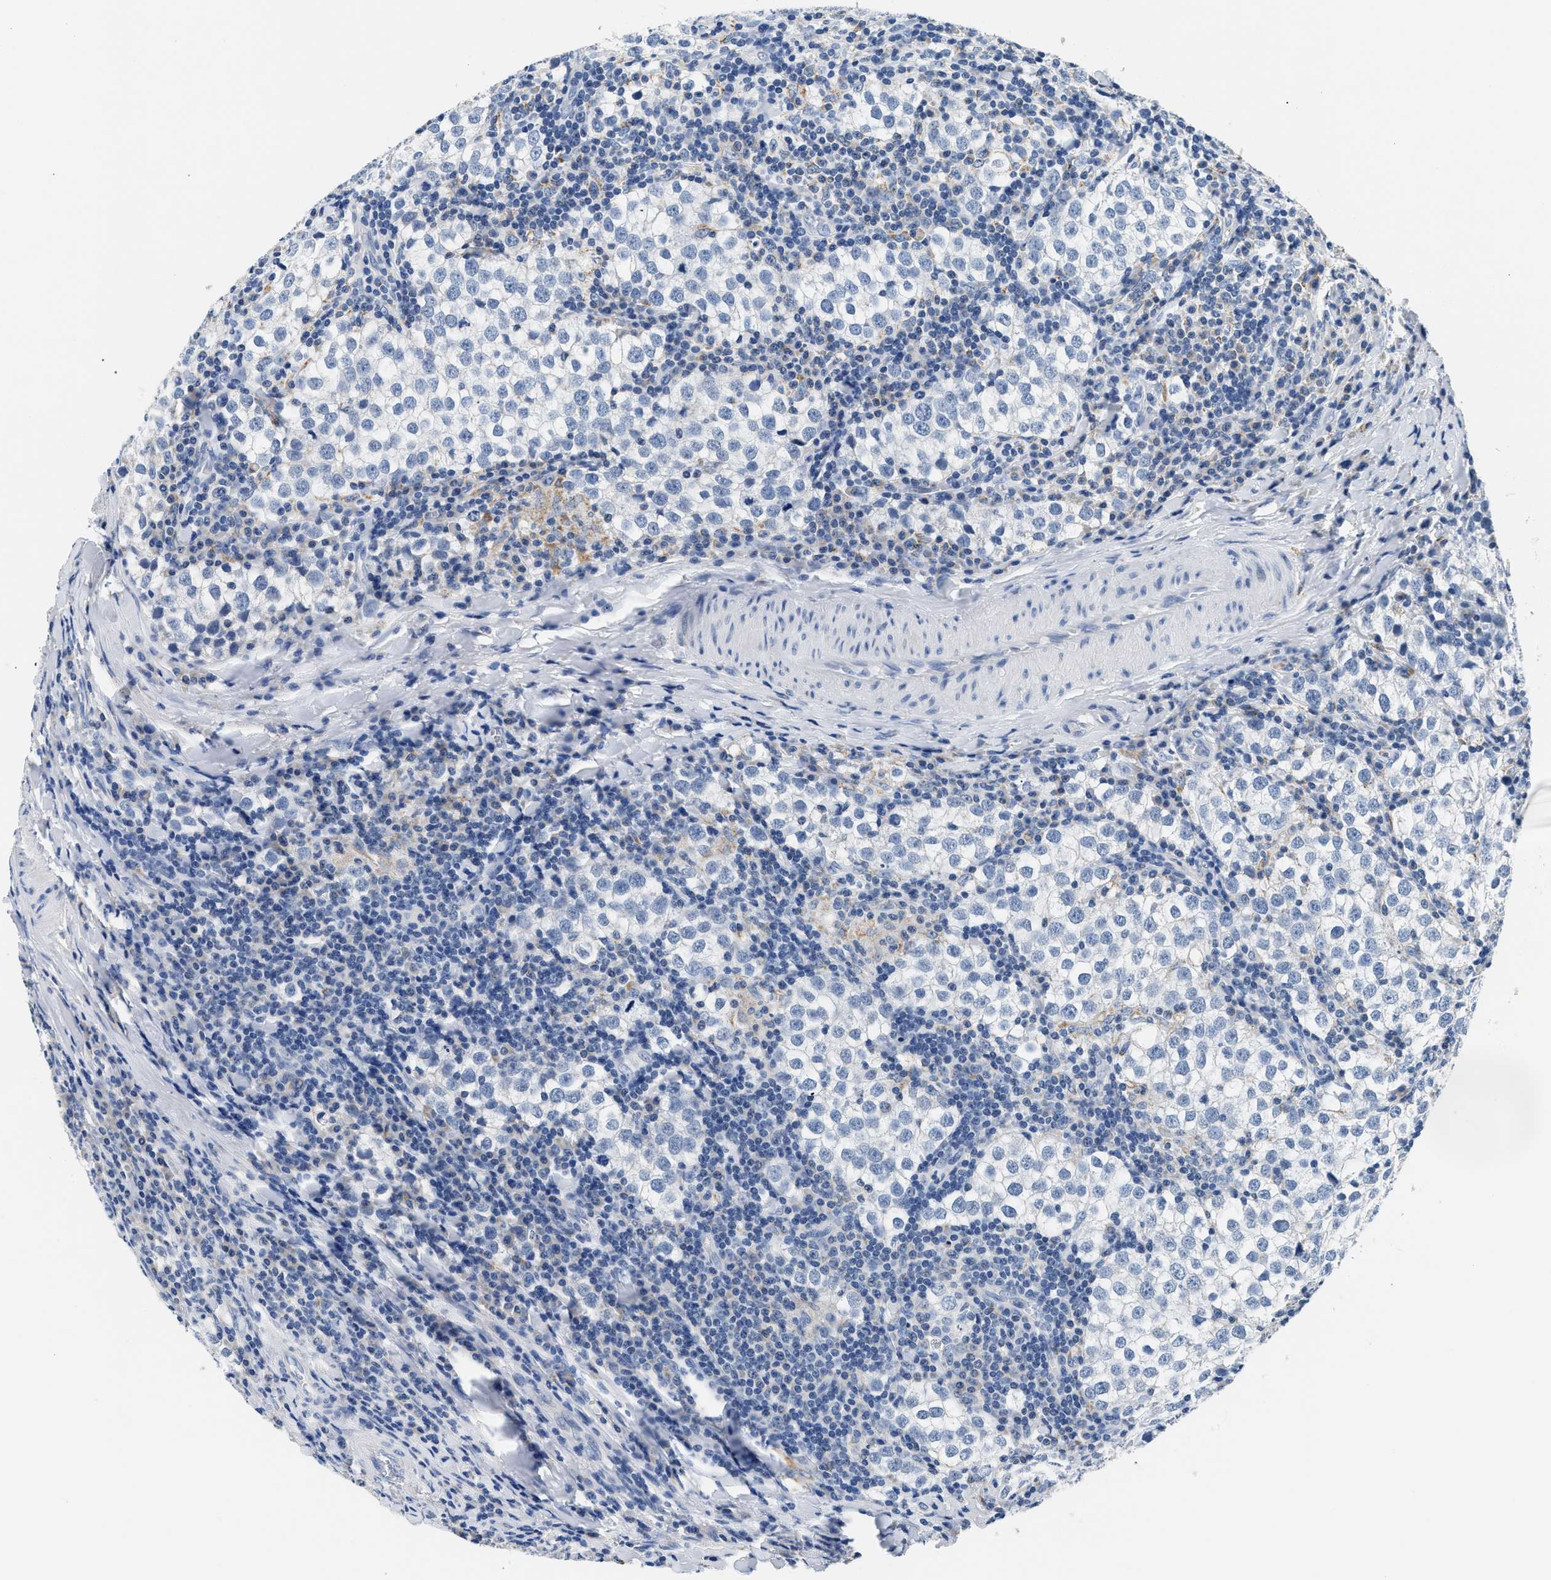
{"staining": {"intensity": "negative", "quantity": "none", "location": "none"}, "tissue": "testis cancer", "cell_type": "Tumor cells", "image_type": "cancer", "snomed": [{"axis": "morphology", "description": "Seminoma, NOS"}, {"axis": "morphology", "description": "Carcinoma, Embryonal, NOS"}, {"axis": "topography", "description": "Testis"}], "caption": "Immunohistochemical staining of embryonal carcinoma (testis) reveals no significant expression in tumor cells. Nuclei are stained in blue.", "gene": "PCK2", "patient": {"sex": "male", "age": 36}}